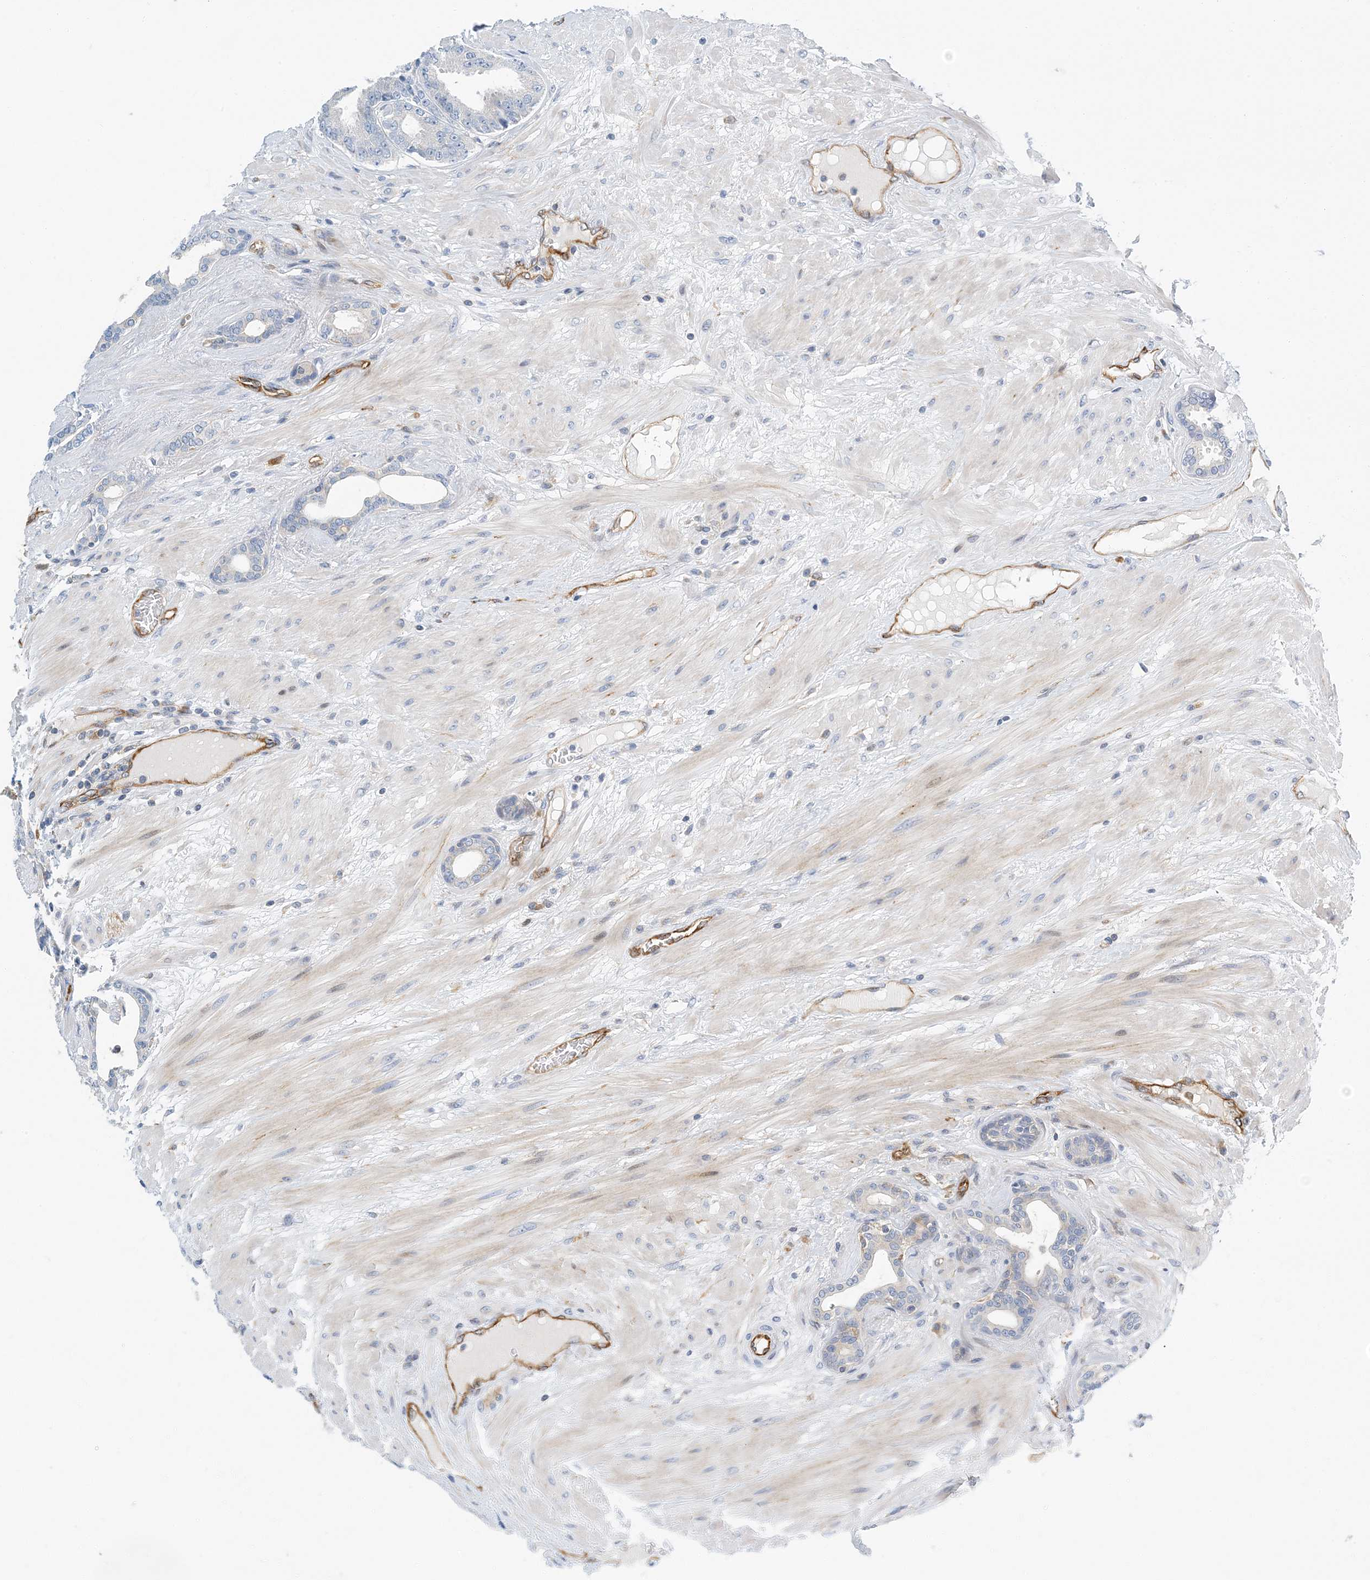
{"staining": {"intensity": "negative", "quantity": "none", "location": "none"}, "tissue": "prostate cancer", "cell_type": "Tumor cells", "image_type": "cancer", "snomed": [{"axis": "morphology", "description": "Adenocarcinoma, Low grade"}, {"axis": "topography", "description": "Prostate"}], "caption": "This is an immunohistochemistry histopathology image of human prostate low-grade adenocarcinoma. There is no staining in tumor cells.", "gene": "PCDHA2", "patient": {"sex": "male", "age": 60}}